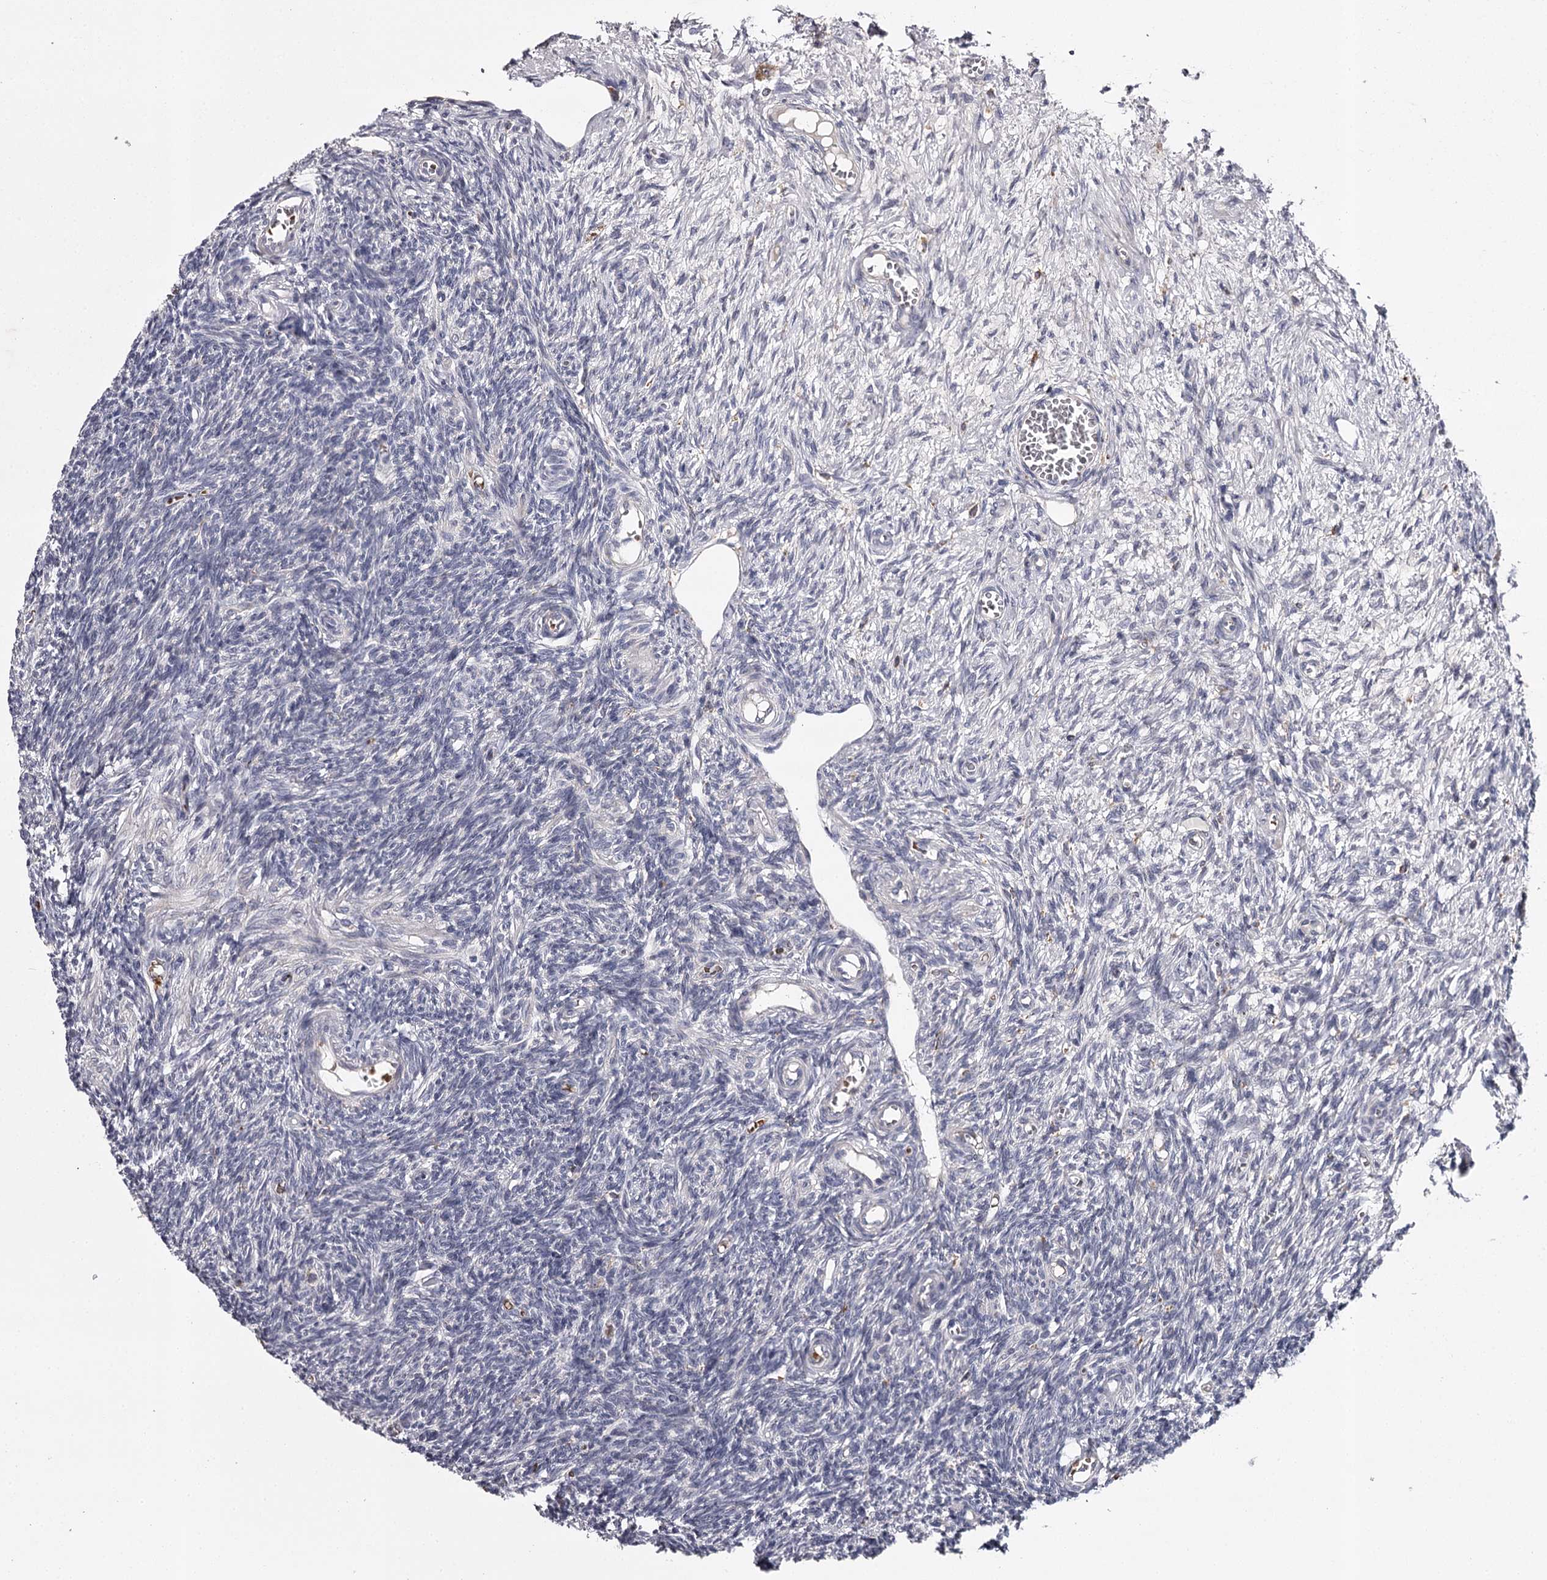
{"staining": {"intensity": "negative", "quantity": "none", "location": "none"}, "tissue": "ovary", "cell_type": "Follicle cells", "image_type": "normal", "snomed": [{"axis": "morphology", "description": "Normal tissue, NOS"}, {"axis": "topography", "description": "Ovary"}], "caption": "The immunohistochemistry (IHC) photomicrograph has no significant staining in follicle cells of ovary. The staining is performed using DAB brown chromogen with nuclei counter-stained in using hematoxylin.", "gene": "RASSF6", "patient": {"sex": "female", "age": 27}}